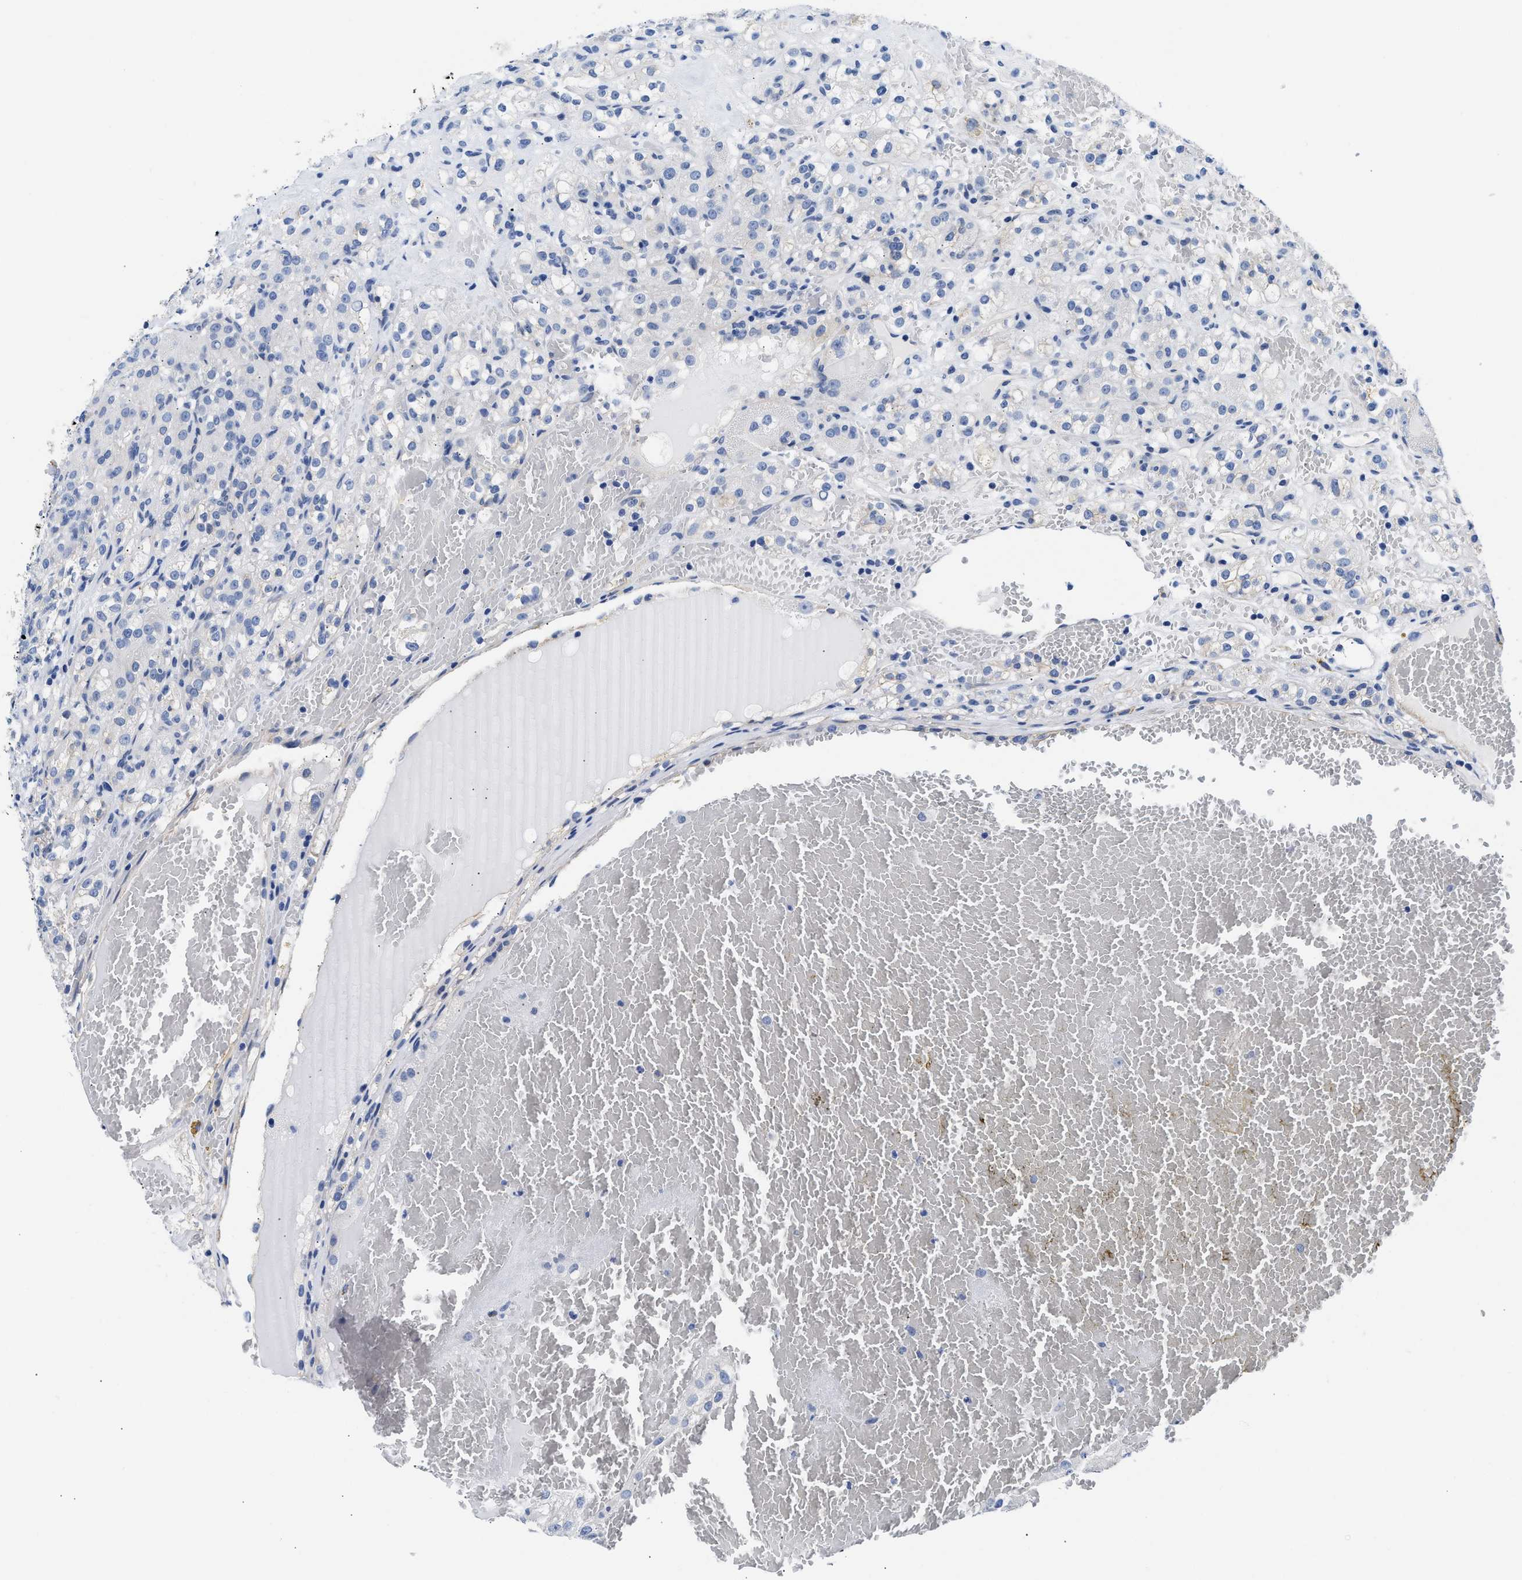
{"staining": {"intensity": "negative", "quantity": "none", "location": "none"}, "tissue": "renal cancer", "cell_type": "Tumor cells", "image_type": "cancer", "snomed": [{"axis": "morphology", "description": "Normal tissue, NOS"}, {"axis": "morphology", "description": "Adenocarcinoma, NOS"}, {"axis": "topography", "description": "Kidney"}], "caption": "Renal cancer was stained to show a protein in brown. There is no significant expression in tumor cells. (Brightfield microscopy of DAB (3,3'-diaminobenzidine) IHC at high magnification).", "gene": "TRIM29", "patient": {"sex": "male", "age": 61}}